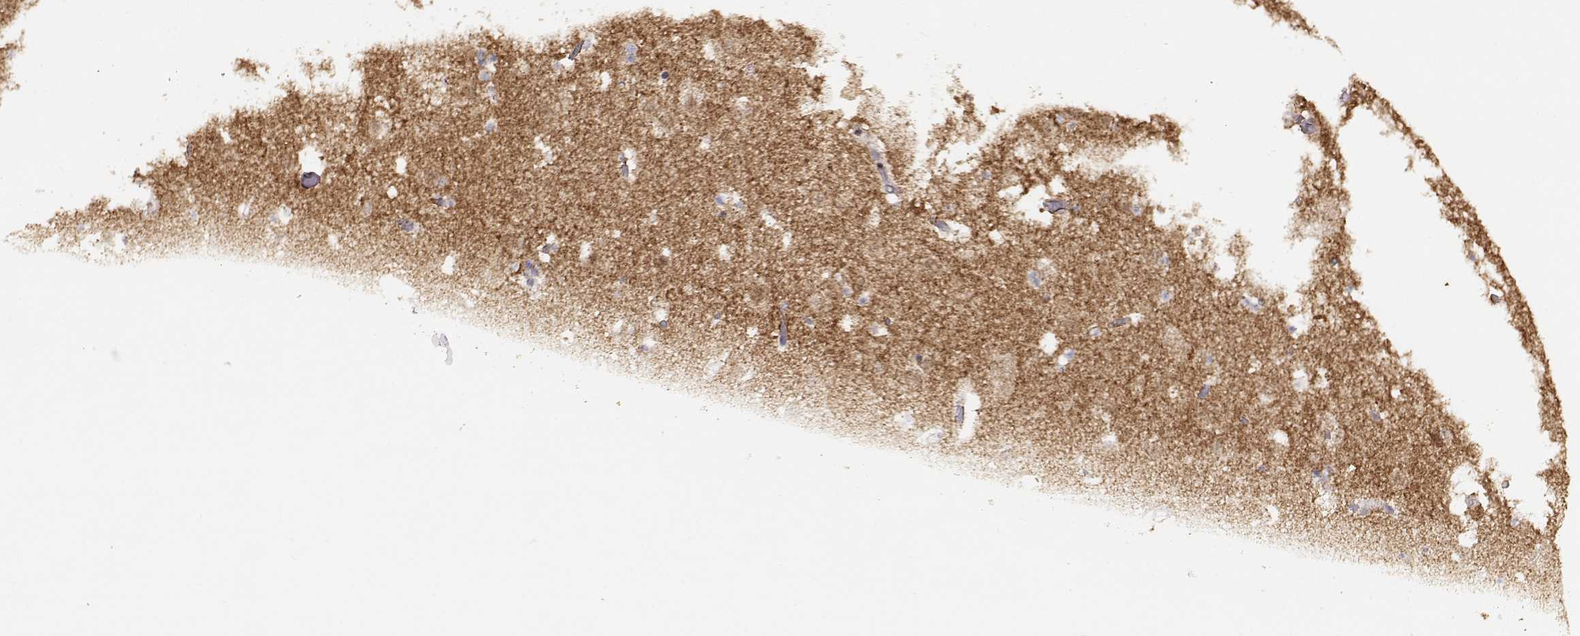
{"staining": {"intensity": "weak", "quantity": ">75%", "location": "cytoplasmic/membranous"}, "tissue": "caudate", "cell_type": "Glial cells", "image_type": "normal", "snomed": [{"axis": "morphology", "description": "Normal tissue, NOS"}, {"axis": "topography", "description": "Lateral ventricle wall"}], "caption": "Unremarkable caudate shows weak cytoplasmic/membranous staining in about >75% of glial cells.", "gene": "EXOG", "patient": {"sex": "female", "age": 42}}